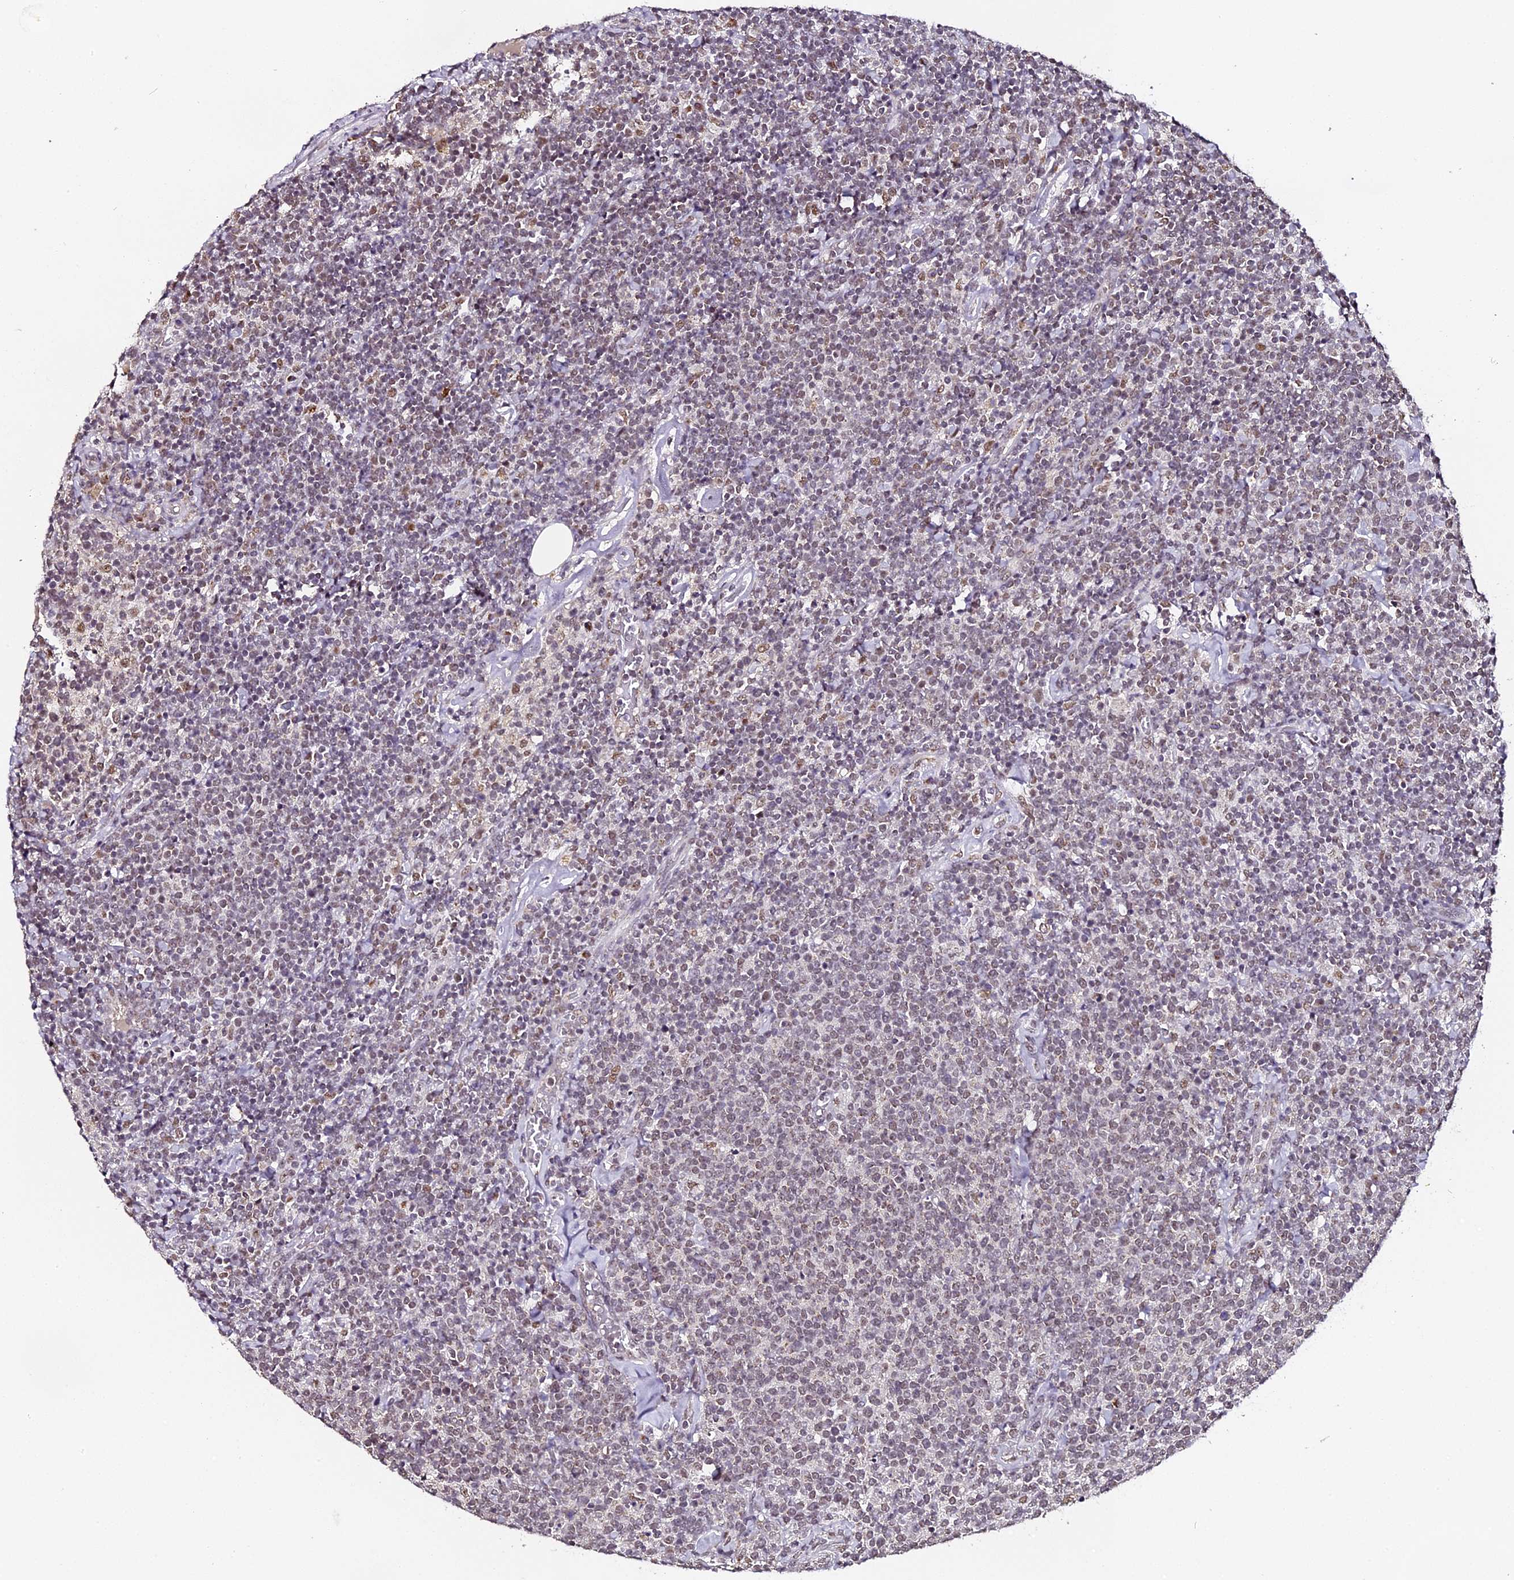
{"staining": {"intensity": "weak", "quantity": "<25%", "location": "nuclear"}, "tissue": "lymphoma", "cell_type": "Tumor cells", "image_type": "cancer", "snomed": [{"axis": "morphology", "description": "Malignant lymphoma, non-Hodgkin's type, High grade"}, {"axis": "topography", "description": "Lymph node"}], "caption": "DAB immunohistochemical staining of high-grade malignant lymphoma, non-Hodgkin's type demonstrates no significant positivity in tumor cells.", "gene": "NCBP1", "patient": {"sex": "male", "age": 61}}